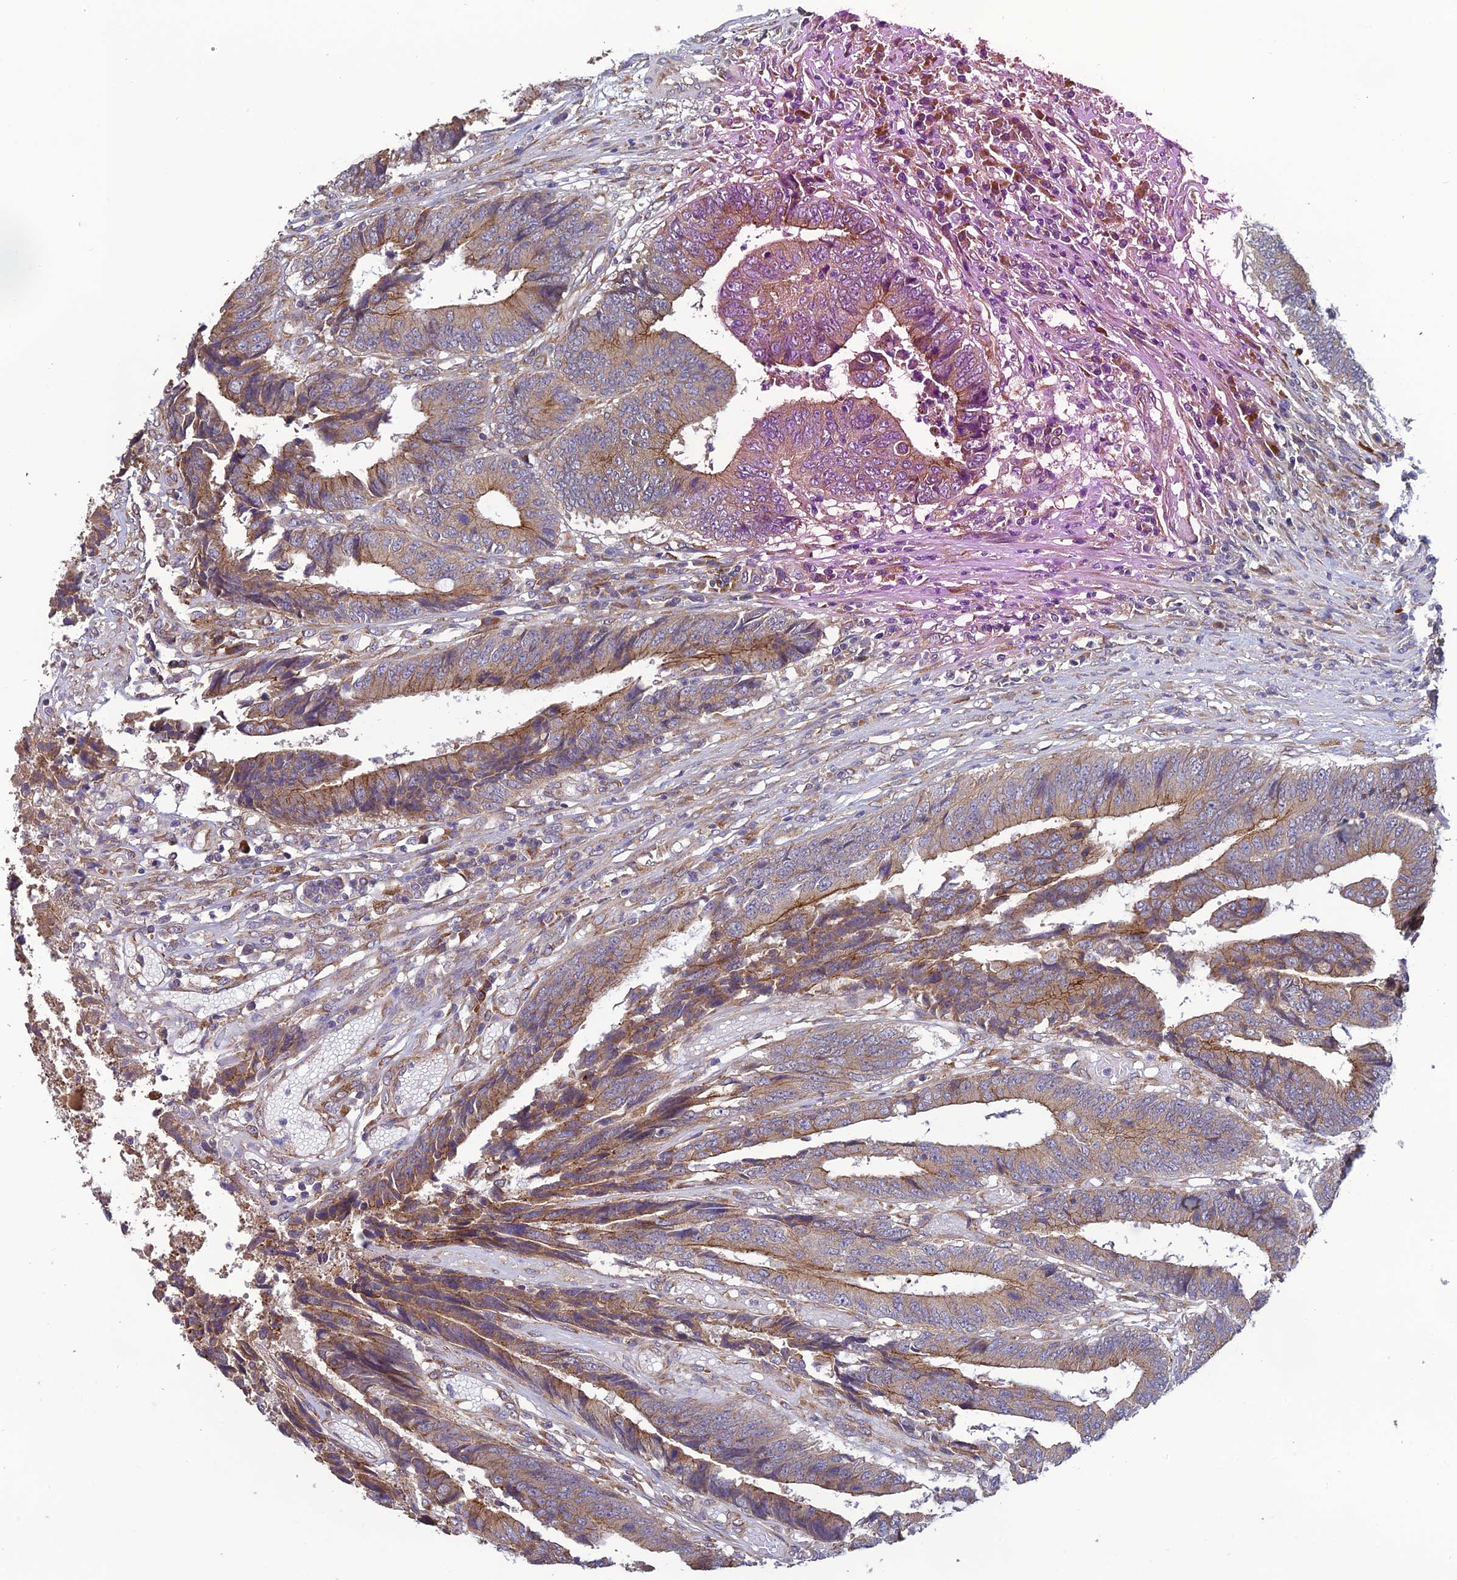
{"staining": {"intensity": "moderate", "quantity": ">75%", "location": "cytoplasmic/membranous"}, "tissue": "colorectal cancer", "cell_type": "Tumor cells", "image_type": "cancer", "snomed": [{"axis": "morphology", "description": "Adenocarcinoma, NOS"}, {"axis": "topography", "description": "Rectum"}], "caption": "High-power microscopy captured an immunohistochemistry (IHC) photomicrograph of adenocarcinoma (colorectal), revealing moderate cytoplasmic/membranous positivity in approximately >75% of tumor cells.", "gene": "MRNIP", "patient": {"sex": "male", "age": 84}}